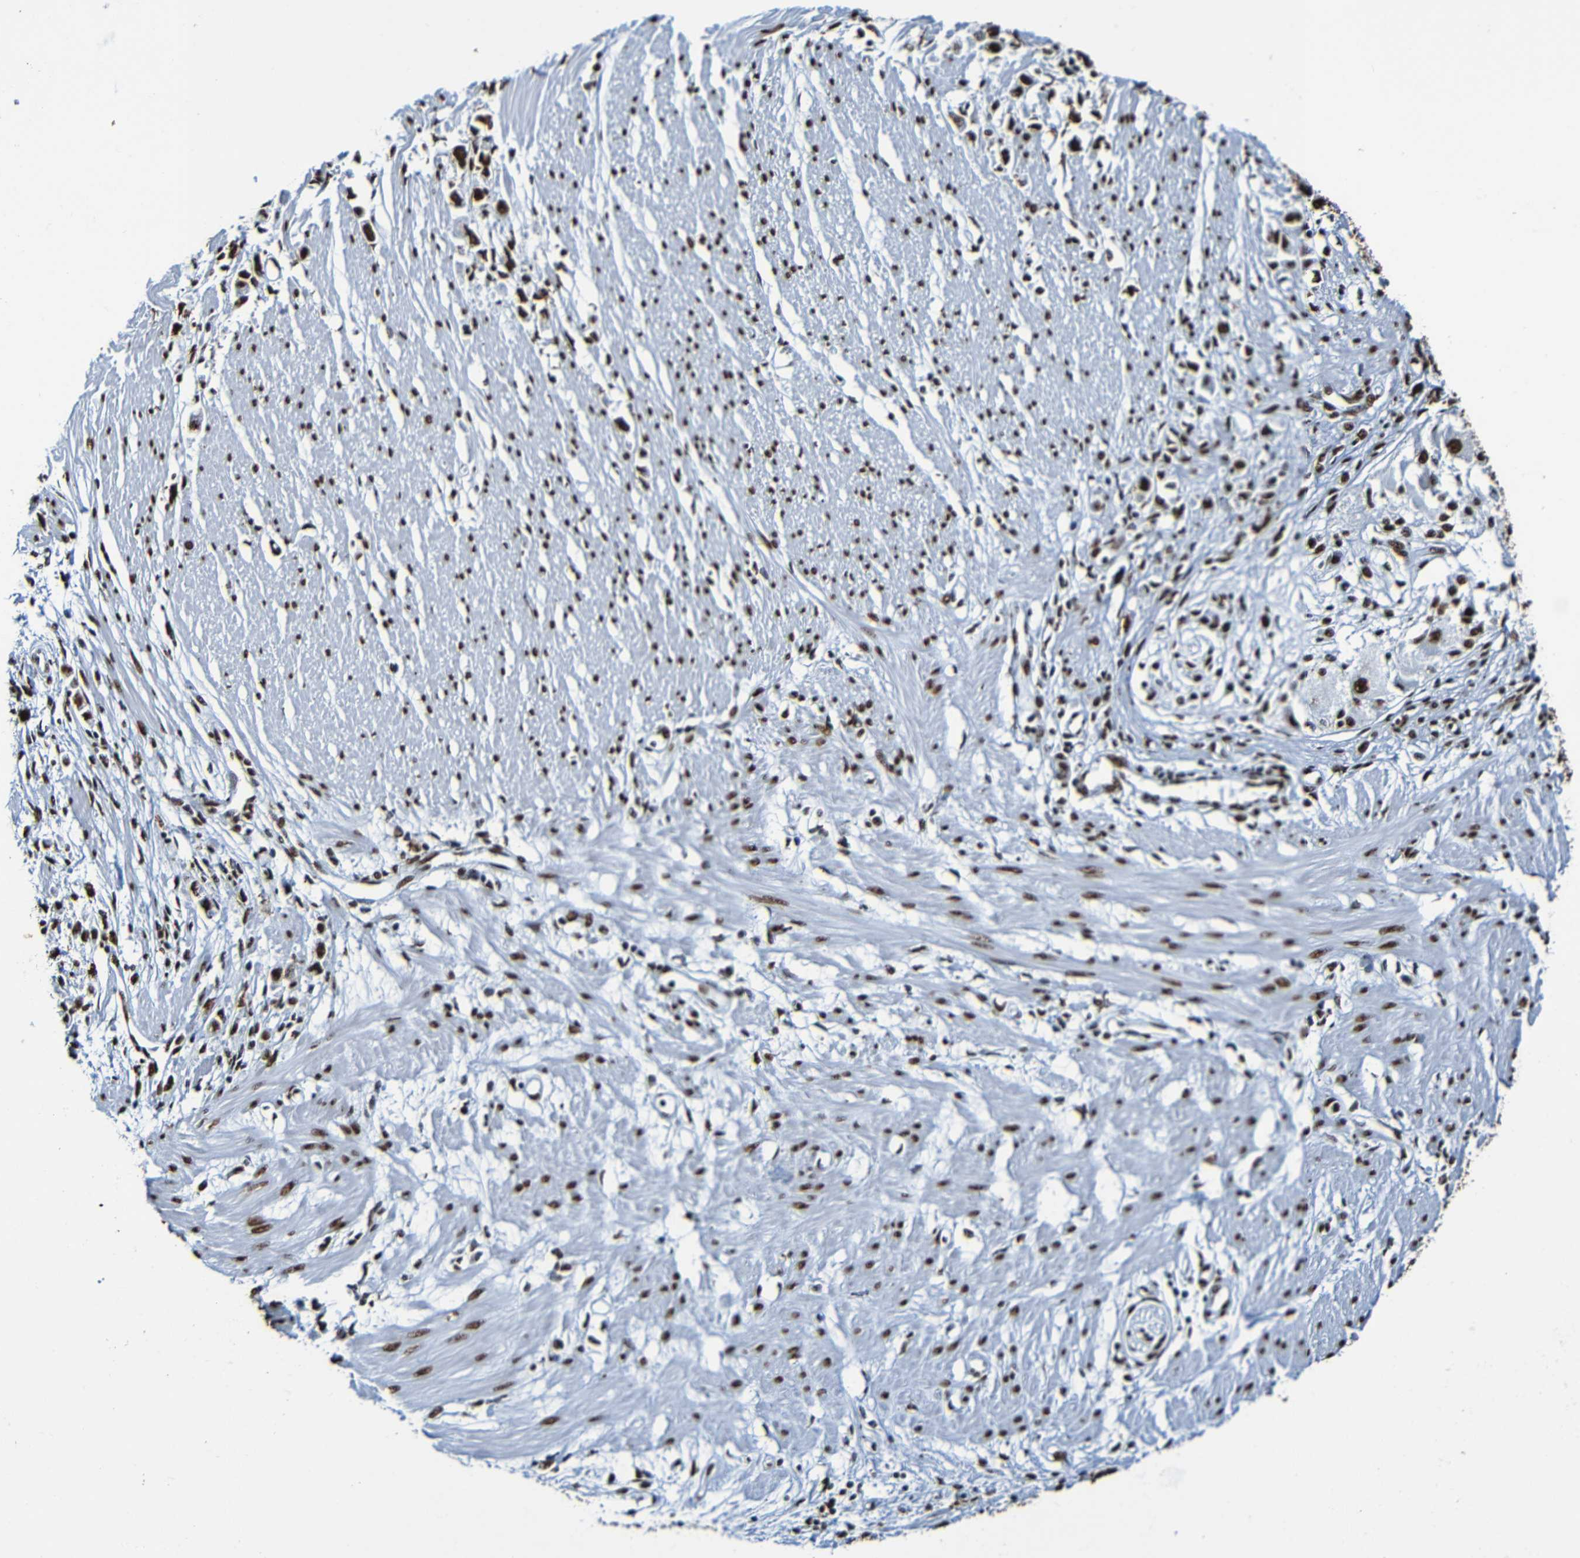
{"staining": {"intensity": "strong", "quantity": ">75%", "location": "nuclear"}, "tissue": "stomach cancer", "cell_type": "Tumor cells", "image_type": "cancer", "snomed": [{"axis": "morphology", "description": "Adenocarcinoma, NOS"}, {"axis": "topography", "description": "Stomach"}], "caption": "There is high levels of strong nuclear expression in tumor cells of adenocarcinoma (stomach), as demonstrated by immunohistochemical staining (brown color).", "gene": "SRSF3", "patient": {"sex": "female", "age": 59}}